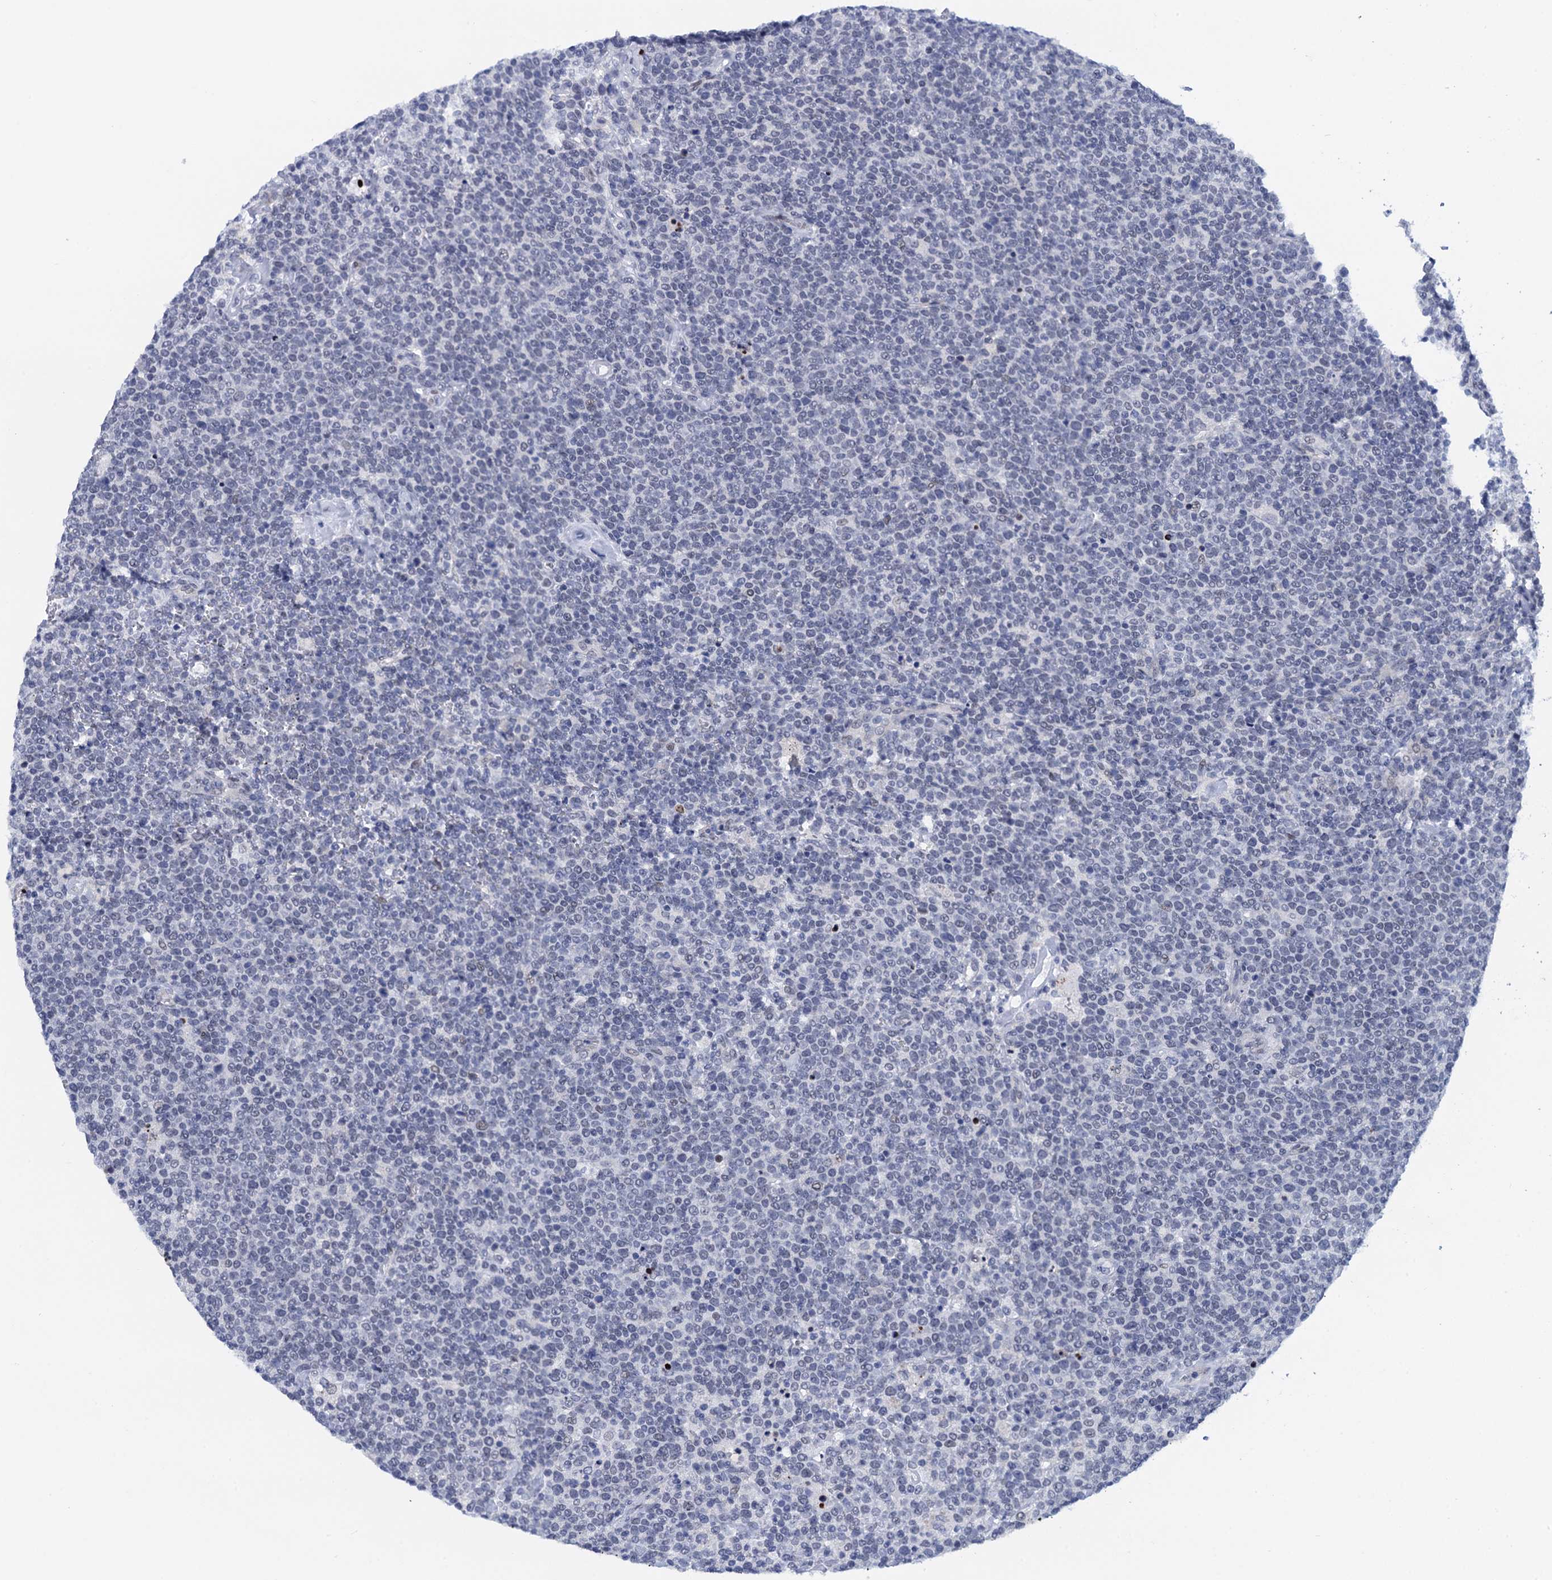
{"staining": {"intensity": "negative", "quantity": "none", "location": "none"}, "tissue": "lymphoma", "cell_type": "Tumor cells", "image_type": "cancer", "snomed": [{"axis": "morphology", "description": "Malignant lymphoma, non-Hodgkin's type, High grade"}, {"axis": "topography", "description": "Lymph node"}], "caption": "Tumor cells show no significant protein staining in high-grade malignant lymphoma, non-Hodgkin's type. (DAB immunohistochemistry with hematoxylin counter stain).", "gene": "C16orf87", "patient": {"sex": "male", "age": 61}}